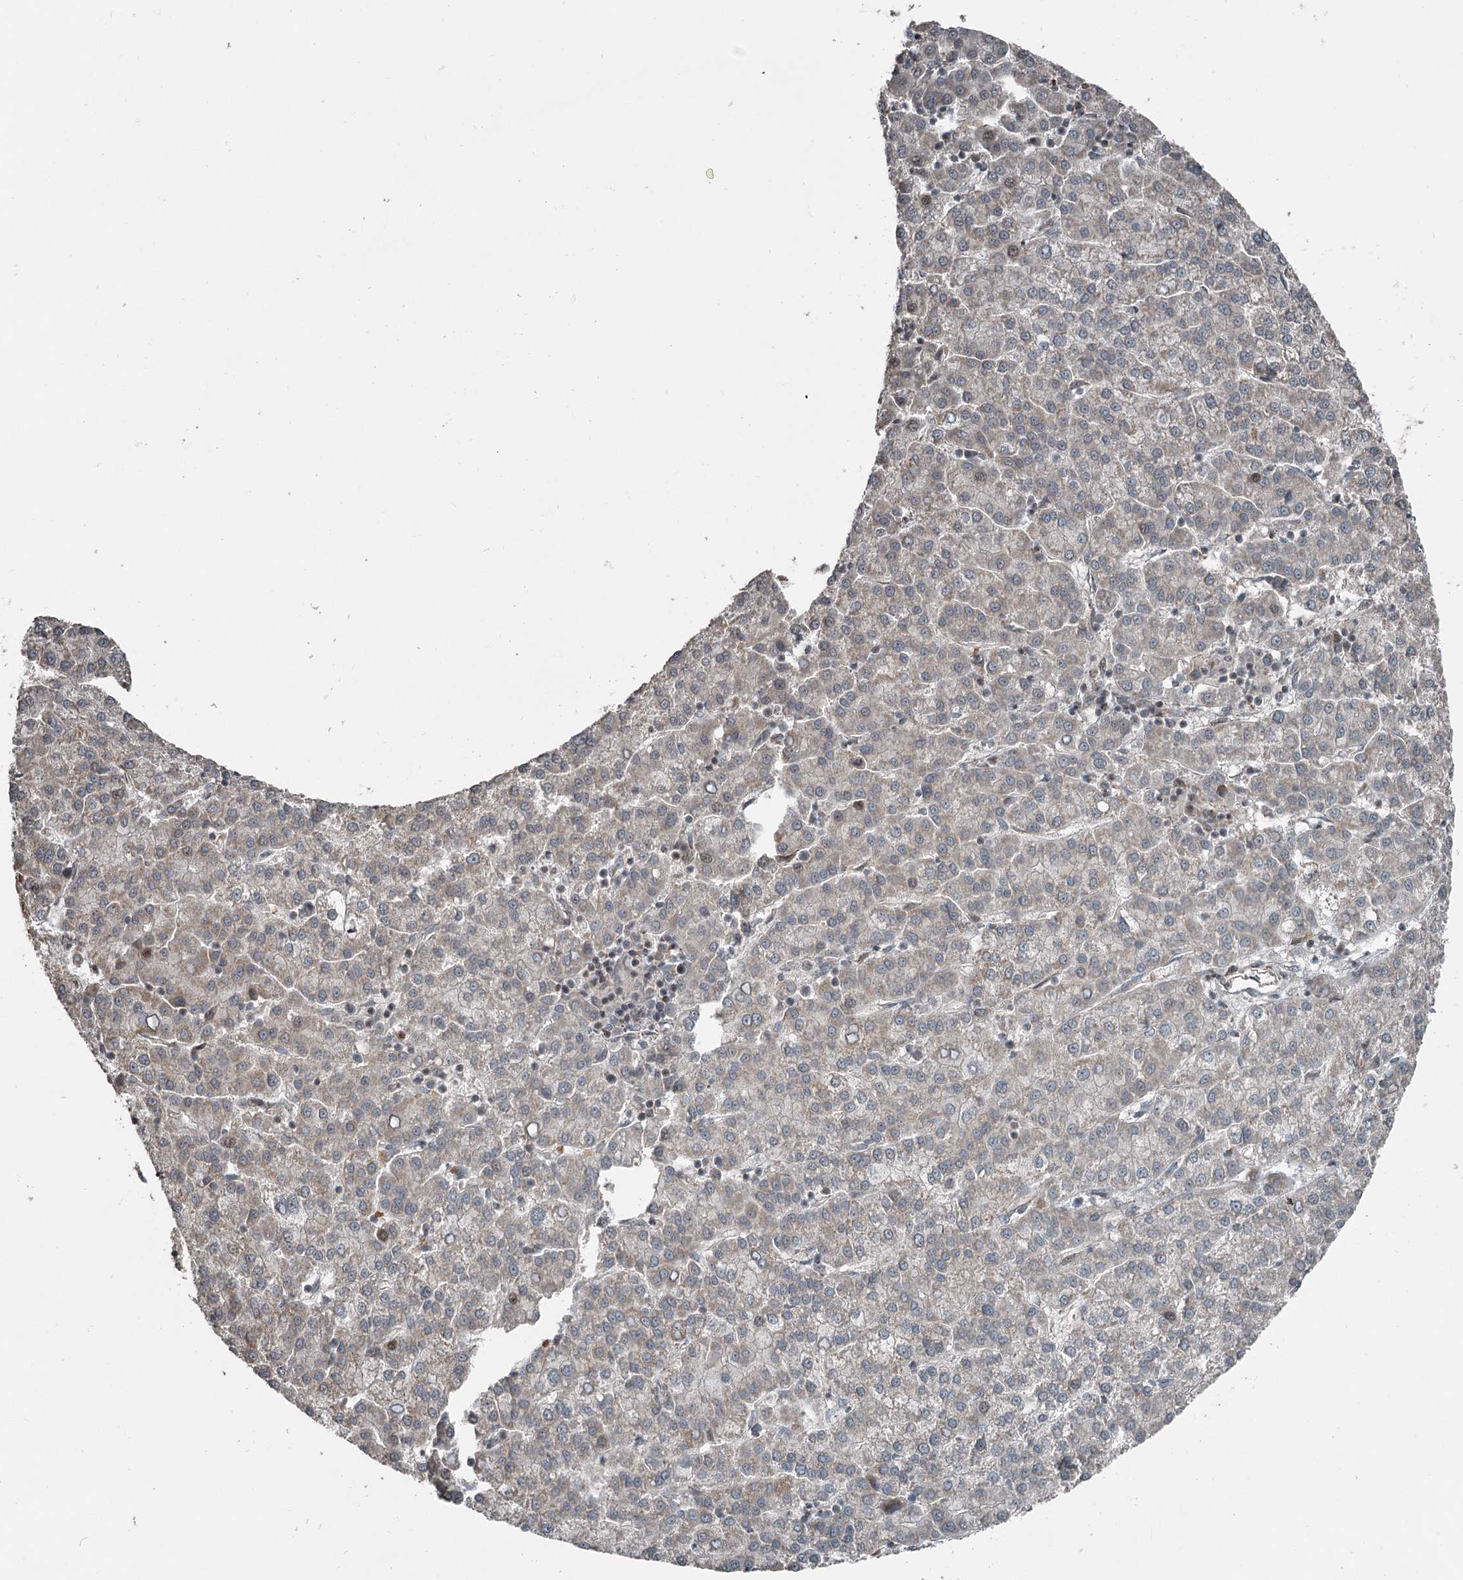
{"staining": {"intensity": "weak", "quantity": "25%-75%", "location": "cytoplasmic/membranous"}, "tissue": "liver cancer", "cell_type": "Tumor cells", "image_type": "cancer", "snomed": [{"axis": "morphology", "description": "Carcinoma, Hepatocellular, NOS"}, {"axis": "topography", "description": "Liver"}], "caption": "Immunohistochemistry (IHC) (DAB) staining of human liver hepatocellular carcinoma reveals weak cytoplasmic/membranous protein positivity in approximately 25%-75% of tumor cells.", "gene": "RASSF8", "patient": {"sex": "female", "age": 58}}